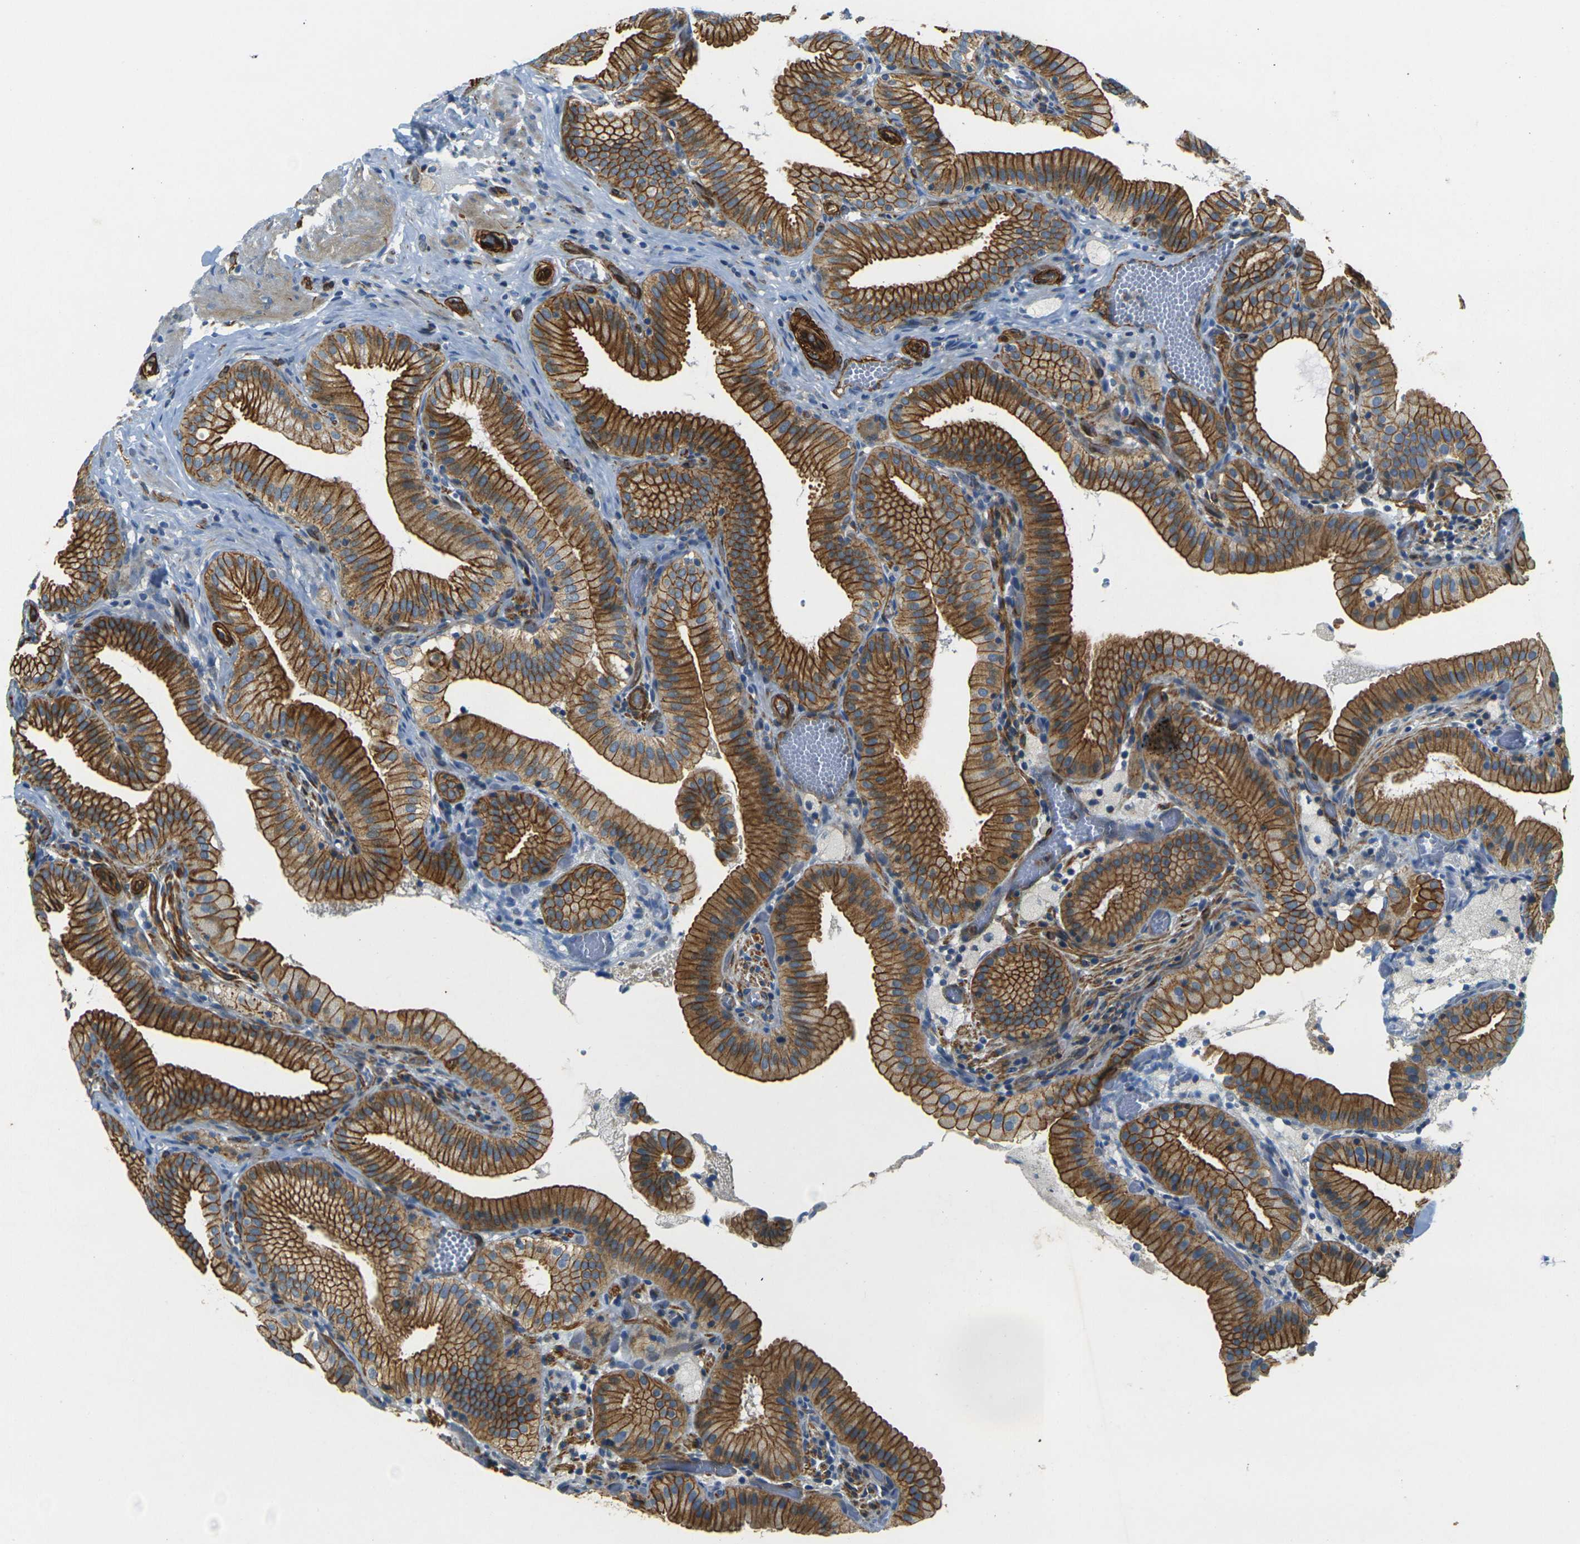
{"staining": {"intensity": "moderate", "quantity": ">75%", "location": "cytoplasmic/membranous"}, "tissue": "gallbladder", "cell_type": "Glandular cells", "image_type": "normal", "snomed": [{"axis": "morphology", "description": "Normal tissue, NOS"}, {"axis": "topography", "description": "Gallbladder"}], "caption": "Glandular cells reveal medium levels of moderate cytoplasmic/membranous positivity in approximately >75% of cells in normal human gallbladder.", "gene": "EPHA7", "patient": {"sex": "male", "age": 54}}